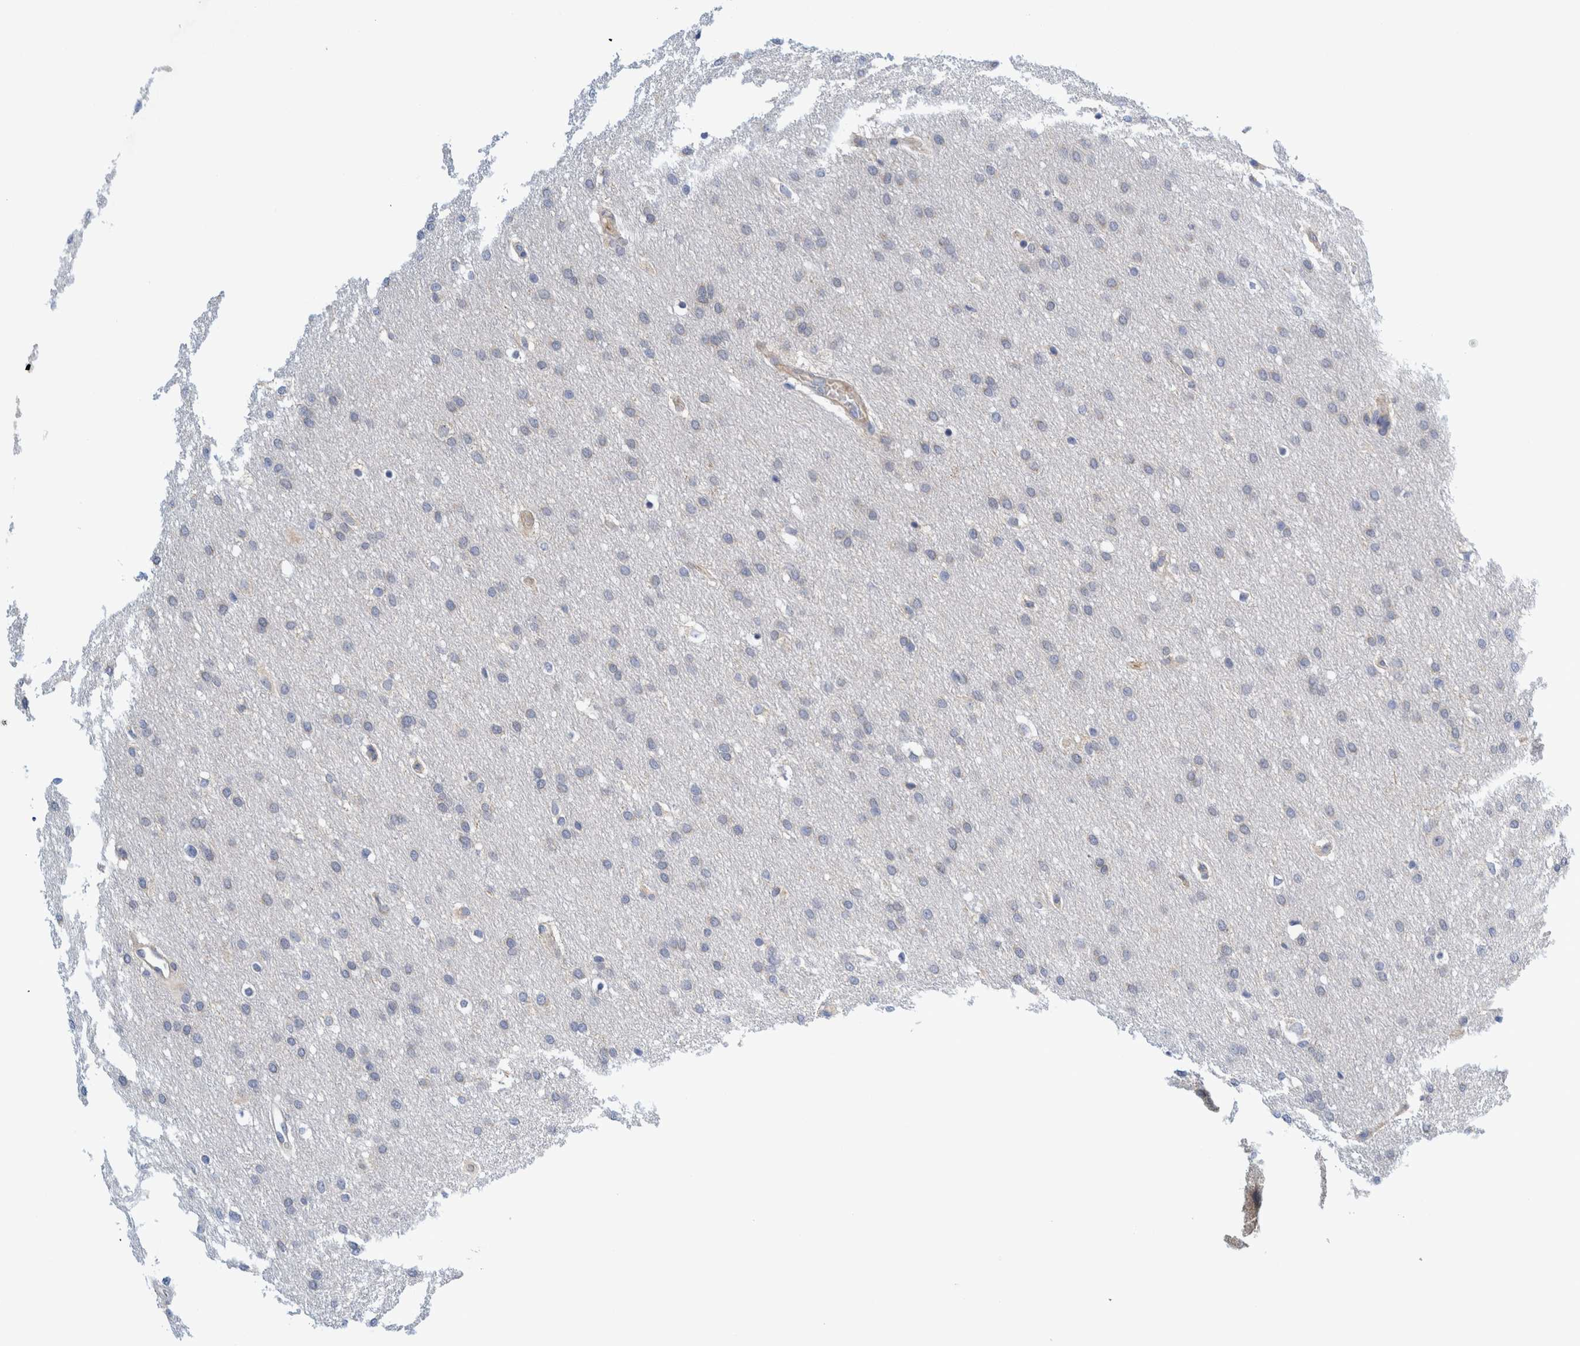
{"staining": {"intensity": "negative", "quantity": "none", "location": "none"}, "tissue": "glioma", "cell_type": "Tumor cells", "image_type": "cancer", "snomed": [{"axis": "morphology", "description": "Glioma, malignant, Low grade"}, {"axis": "topography", "description": "Brain"}], "caption": "Immunohistochemical staining of glioma reveals no significant expression in tumor cells.", "gene": "ZNF324B", "patient": {"sex": "female", "age": 37}}